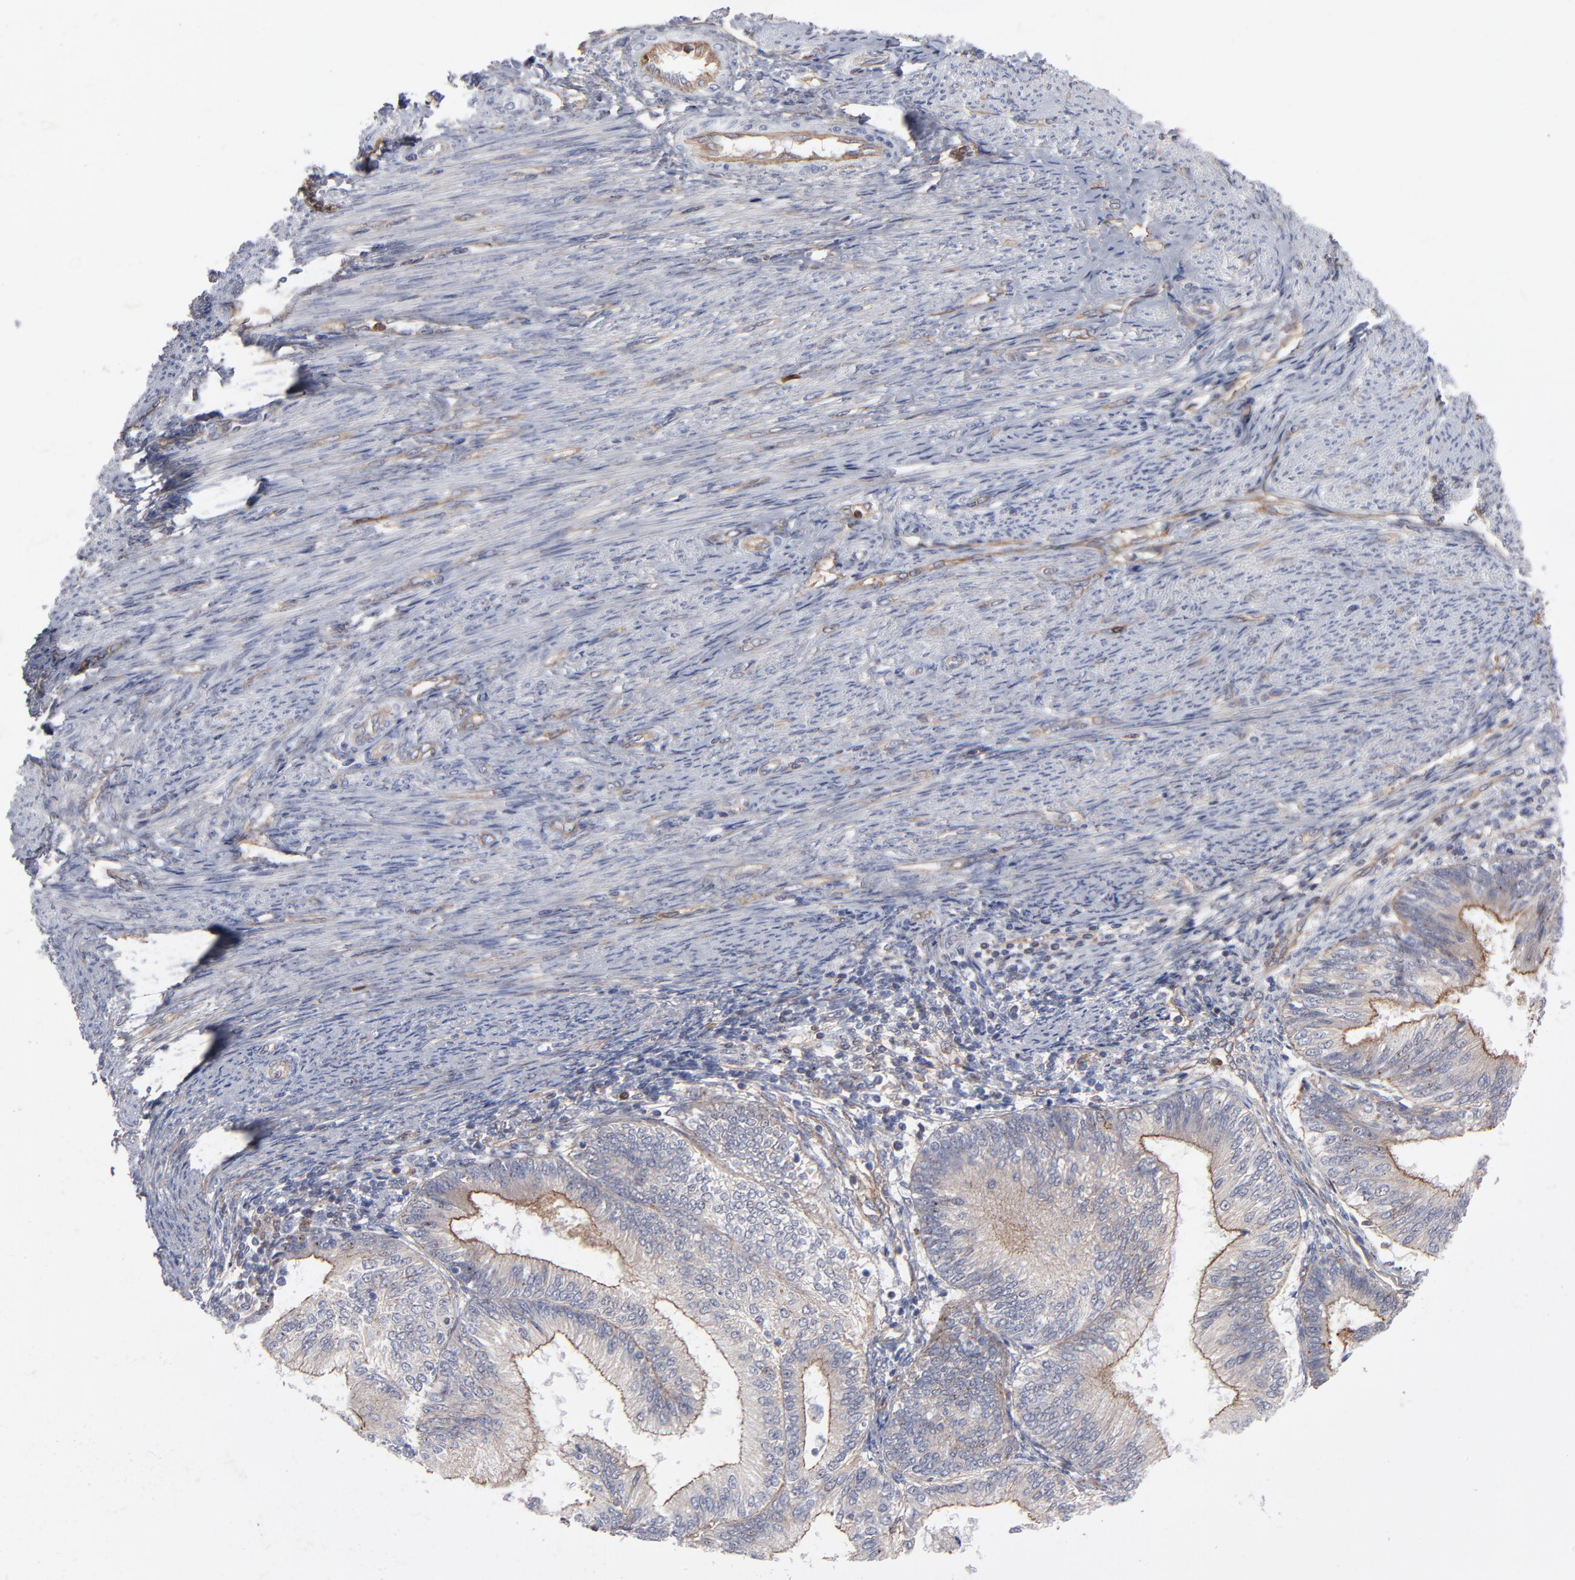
{"staining": {"intensity": "weak", "quantity": ">75%", "location": "cytoplasmic/membranous"}, "tissue": "endometrial cancer", "cell_type": "Tumor cells", "image_type": "cancer", "snomed": [{"axis": "morphology", "description": "Adenocarcinoma, NOS"}, {"axis": "topography", "description": "Endometrium"}], "caption": "Protein expression analysis of adenocarcinoma (endometrial) shows weak cytoplasmic/membranous positivity in about >75% of tumor cells.", "gene": "PXN", "patient": {"sex": "female", "age": 55}}